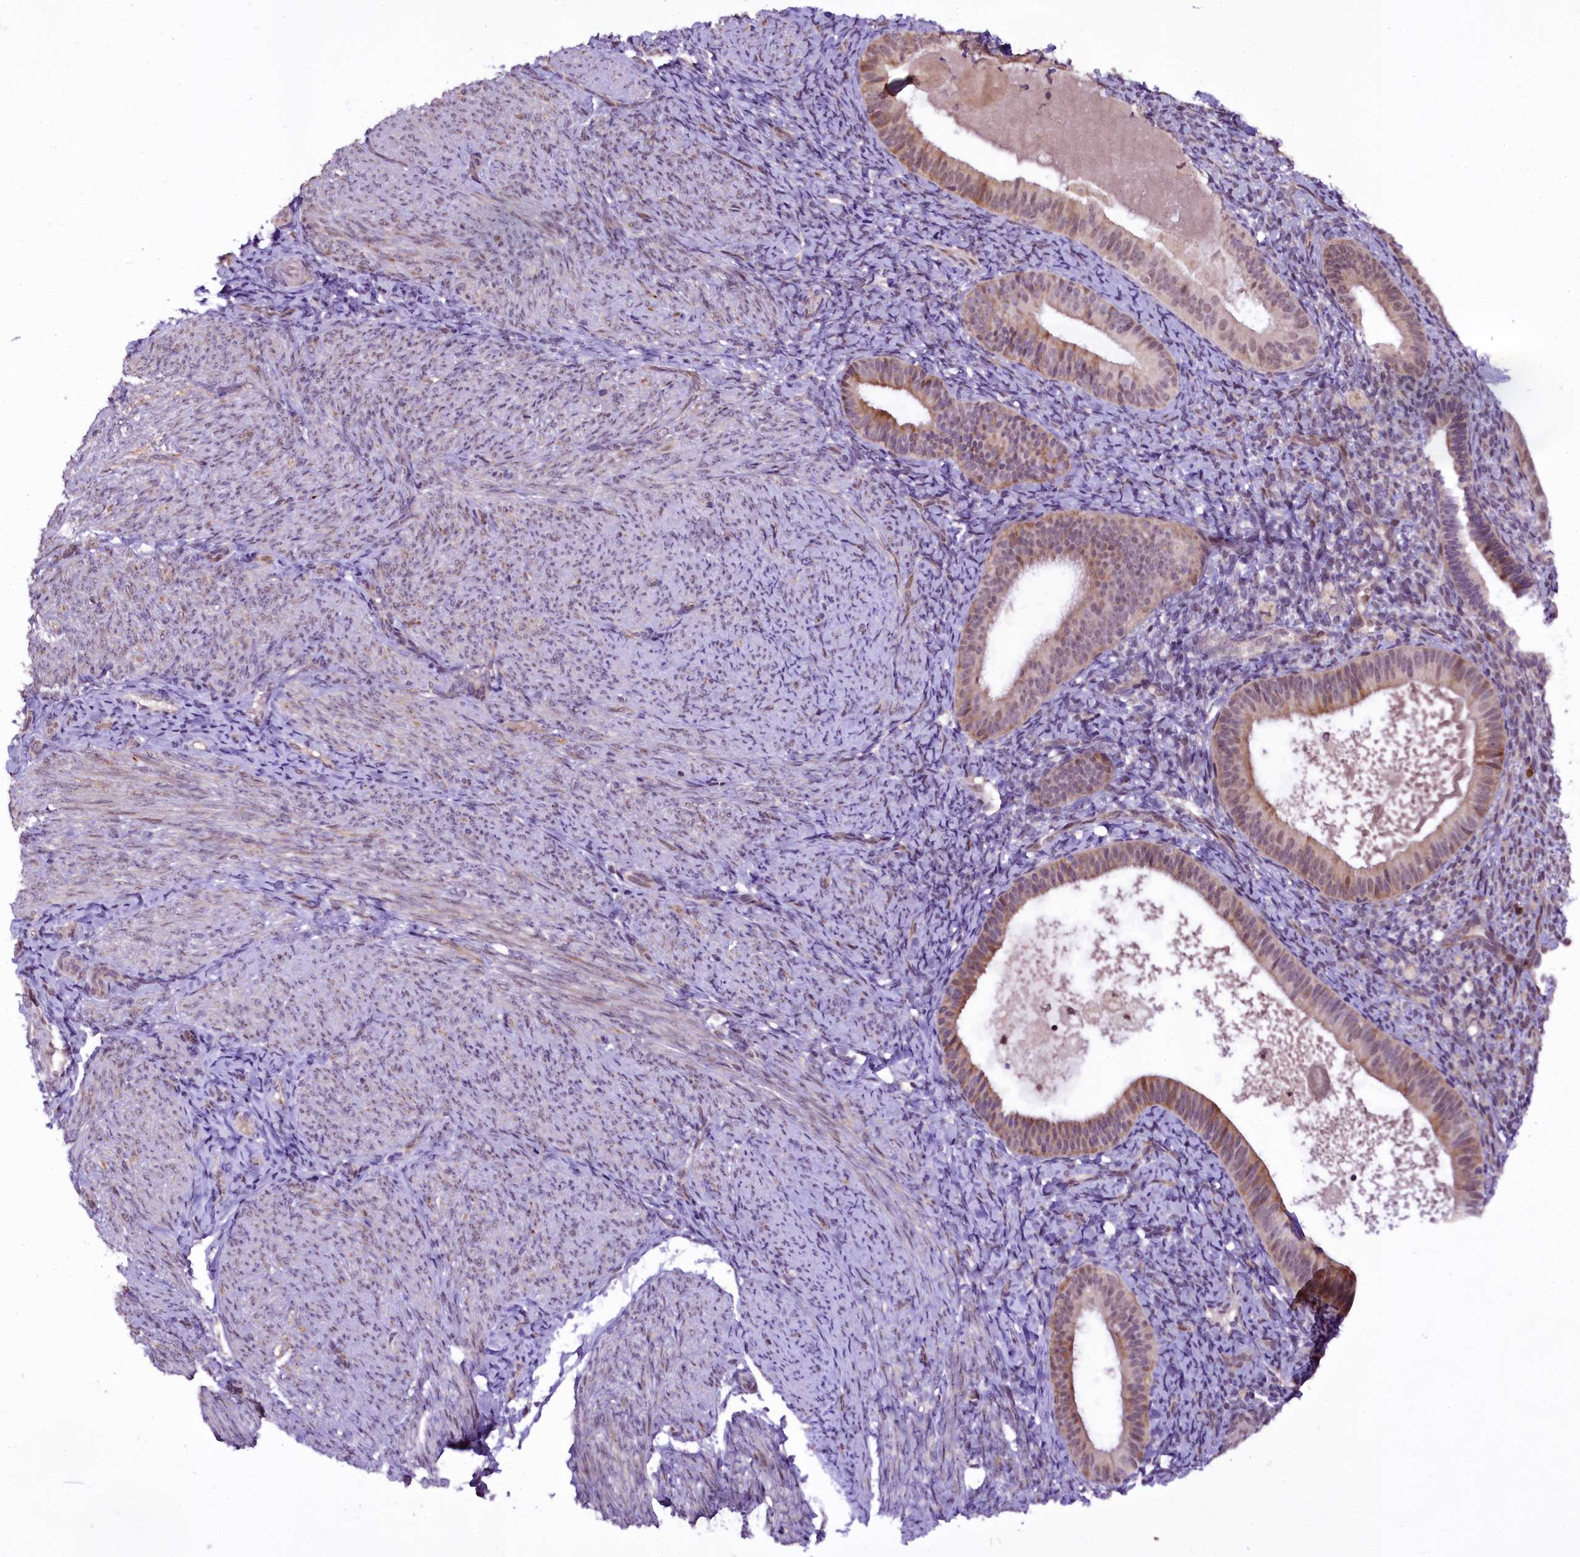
{"staining": {"intensity": "negative", "quantity": "none", "location": "none"}, "tissue": "endometrium", "cell_type": "Cells in endometrial stroma", "image_type": "normal", "snomed": [{"axis": "morphology", "description": "Normal tissue, NOS"}, {"axis": "topography", "description": "Endometrium"}], "caption": "An immunohistochemistry (IHC) micrograph of unremarkable endometrium is shown. There is no staining in cells in endometrial stroma of endometrium. The staining is performed using DAB brown chromogen with nuclei counter-stained in using hematoxylin.", "gene": "RPUSD2", "patient": {"sex": "female", "age": 65}}